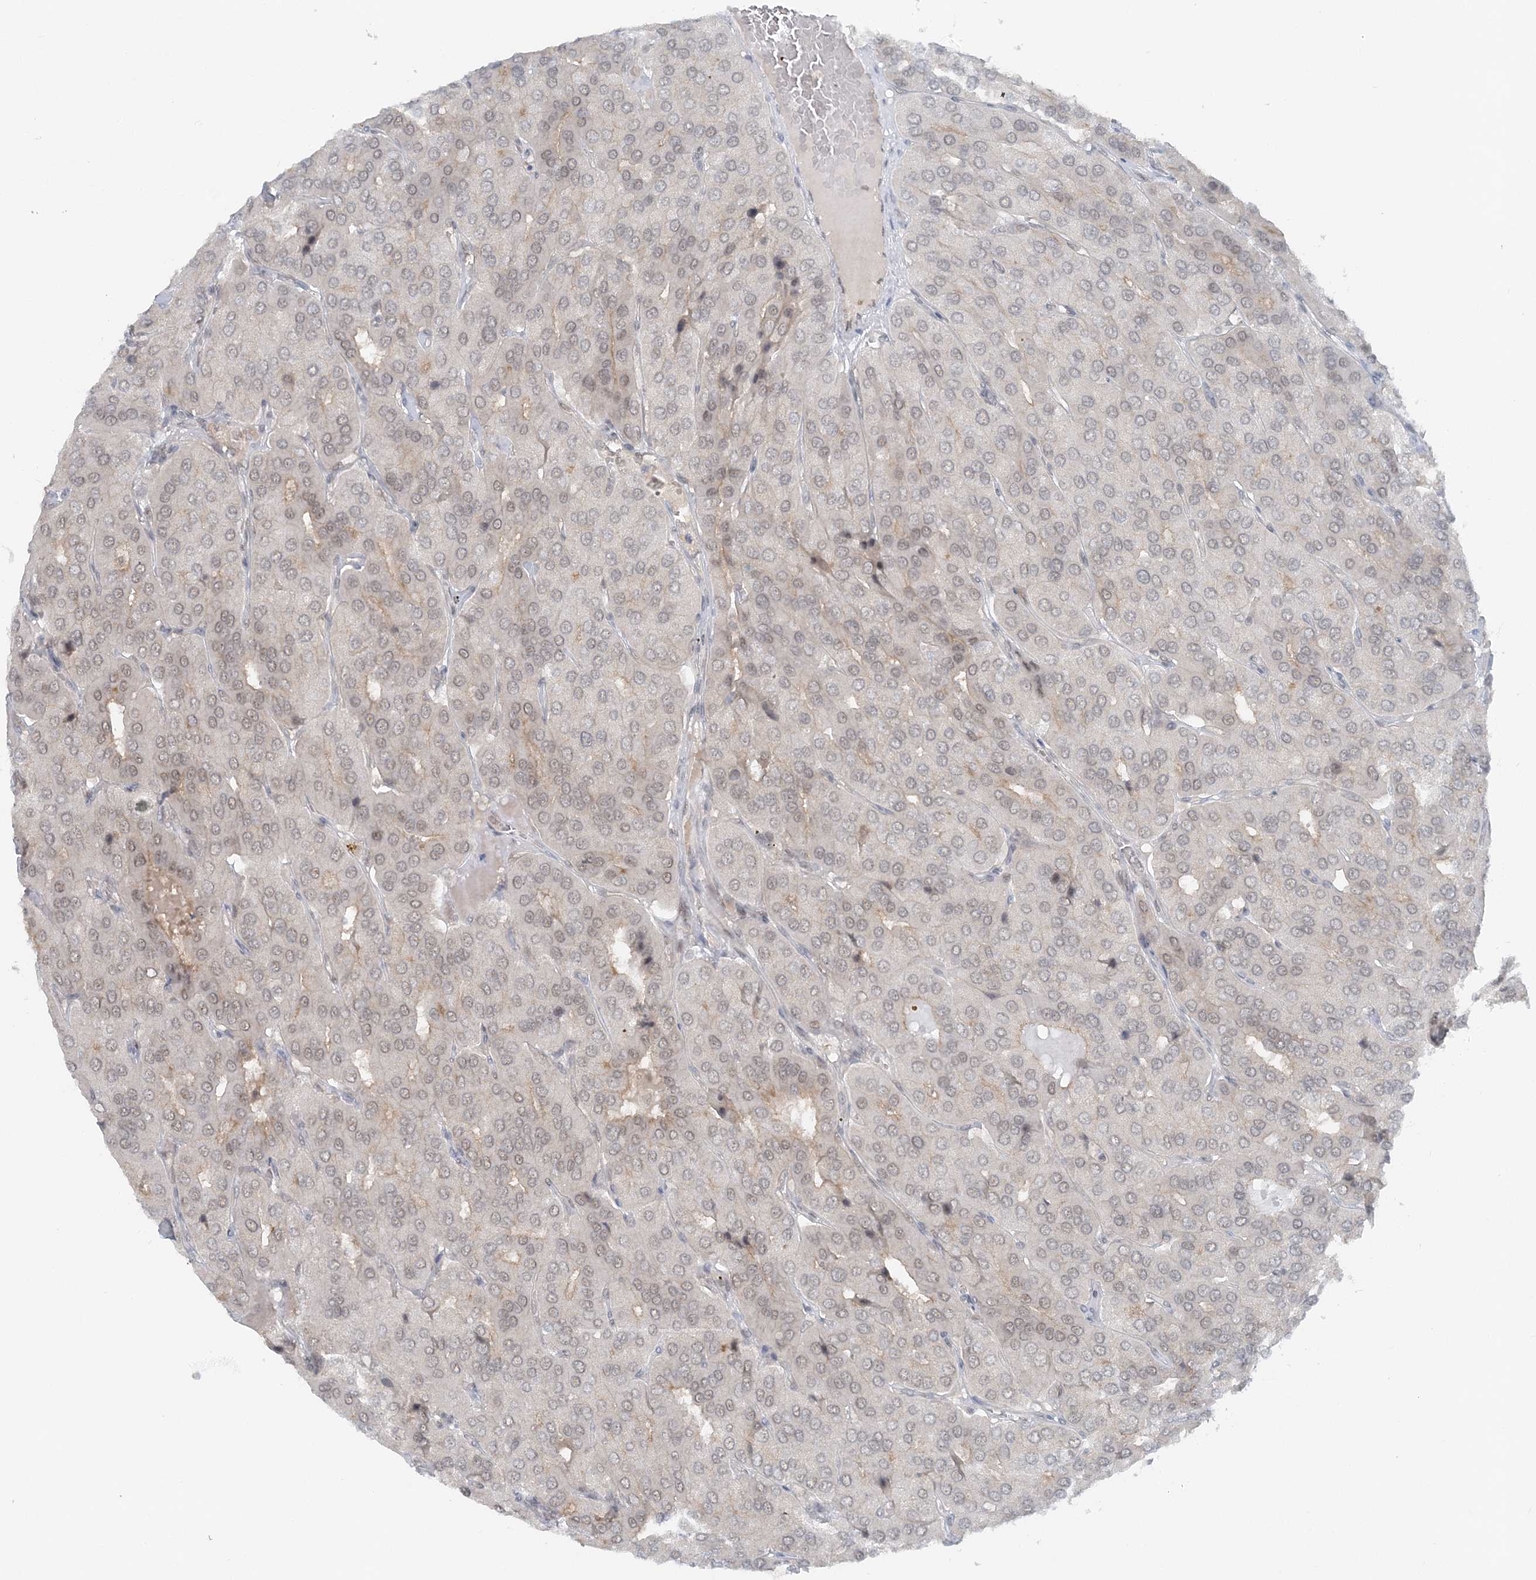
{"staining": {"intensity": "negative", "quantity": "none", "location": "none"}, "tissue": "parathyroid gland", "cell_type": "Glandular cells", "image_type": "normal", "snomed": [{"axis": "morphology", "description": "Normal tissue, NOS"}, {"axis": "morphology", "description": "Adenoma, NOS"}, {"axis": "topography", "description": "Parathyroid gland"}], "caption": "This is an immunohistochemistry (IHC) image of benign parathyroid gland. There is no staining in glandular cells.", "gene": "ATP11A", "patient": {"sex": "female", "age": 86}}